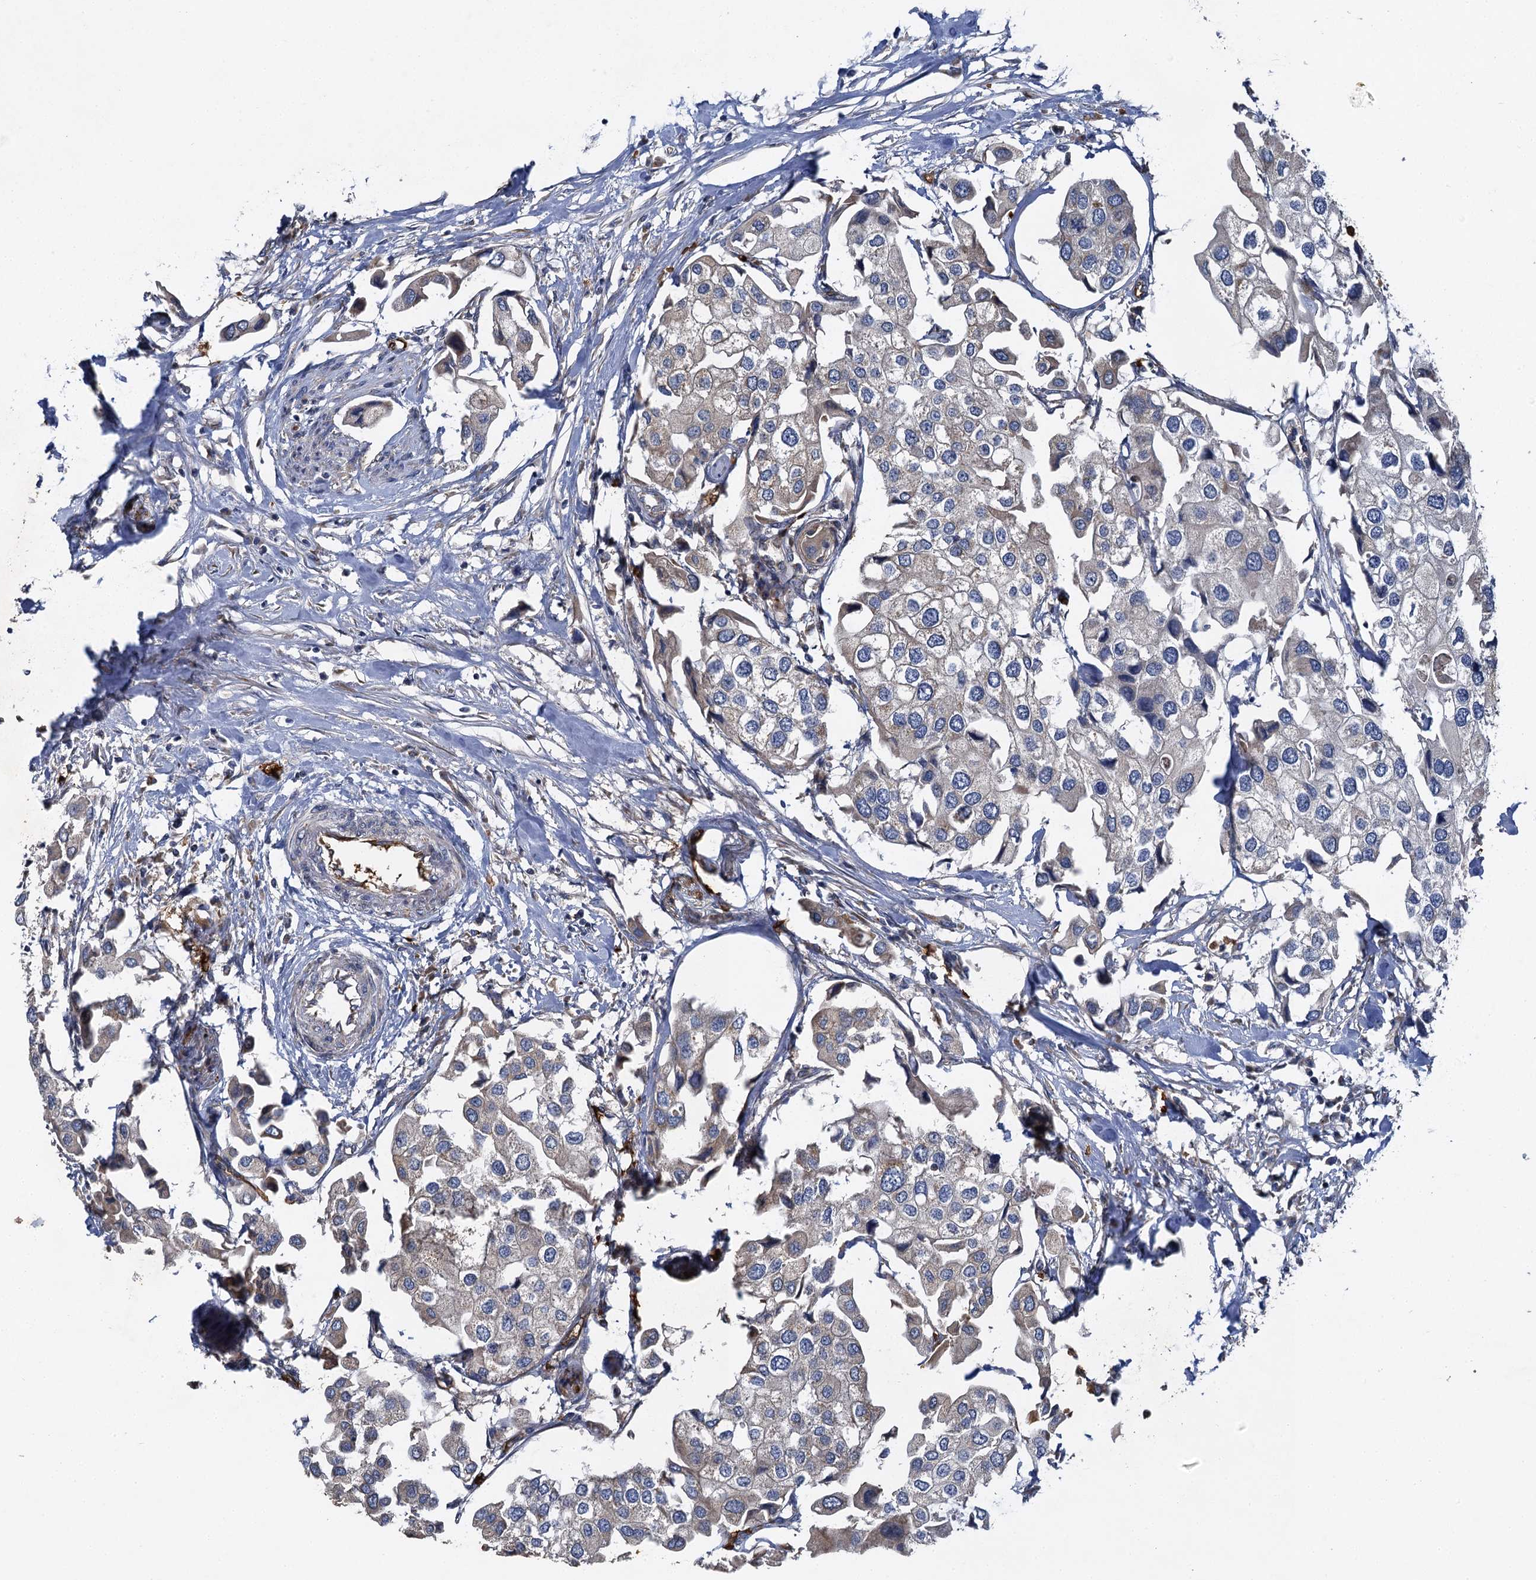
{"staining": {"intensity": "negative", "quantity": "none", "location": "none"}, "tissue": "urothelial cancer", "cell_type": "Tumor cells", "image_type": "cancer", "snomed": [{"axis": "morphology", "description": "Urothelial carcinoma, High grade"}, {"axis": "topography", "description": "Urinary bladder"}], "caption": "An immunohistochemistry (IHC) histopathology image of urothelial carcinoma (high-grade) is shown. There is no staining in tumor cells of urothelial carcinoma (high-grade).", "gene": "BCS1L", "patient": {"sex": "male", "age": 64}}